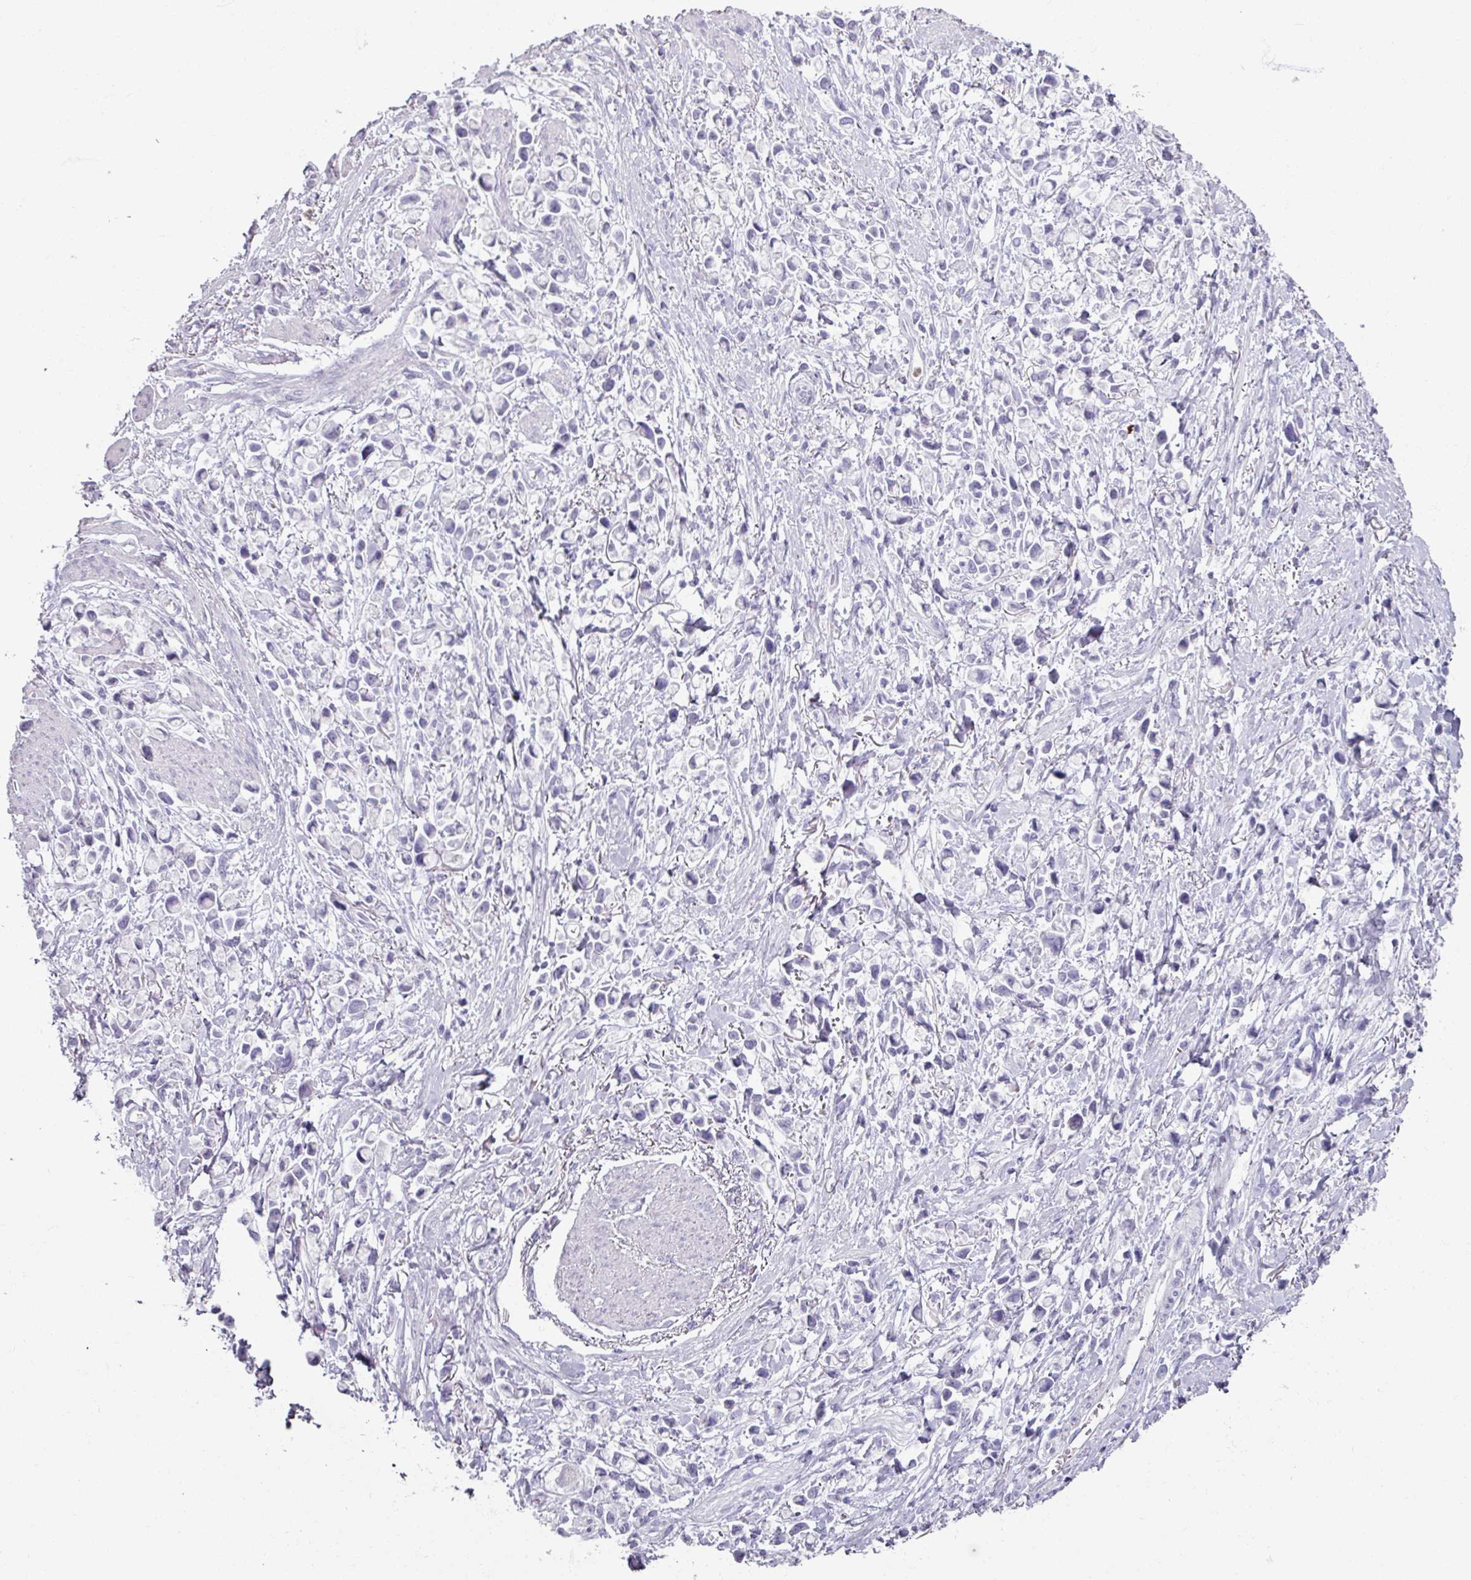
{"staining": {"intensity": "negative", "quantity": "none", "location": "none"}, "tissue": "stomach cancer", "cell_type": "Tumor cells", "image_type": "cancer", "snomed": [{"axis": "morphology", "description": "Adenocarcinoma, NOS"}, {"axis": "topography", "description": "Stomach"}], "caption": "There is no significant expression in tumor cells of stomach adenocarcinoma.", "gene": "ARG1", "patient": {"sex": "female", "age": 81}}